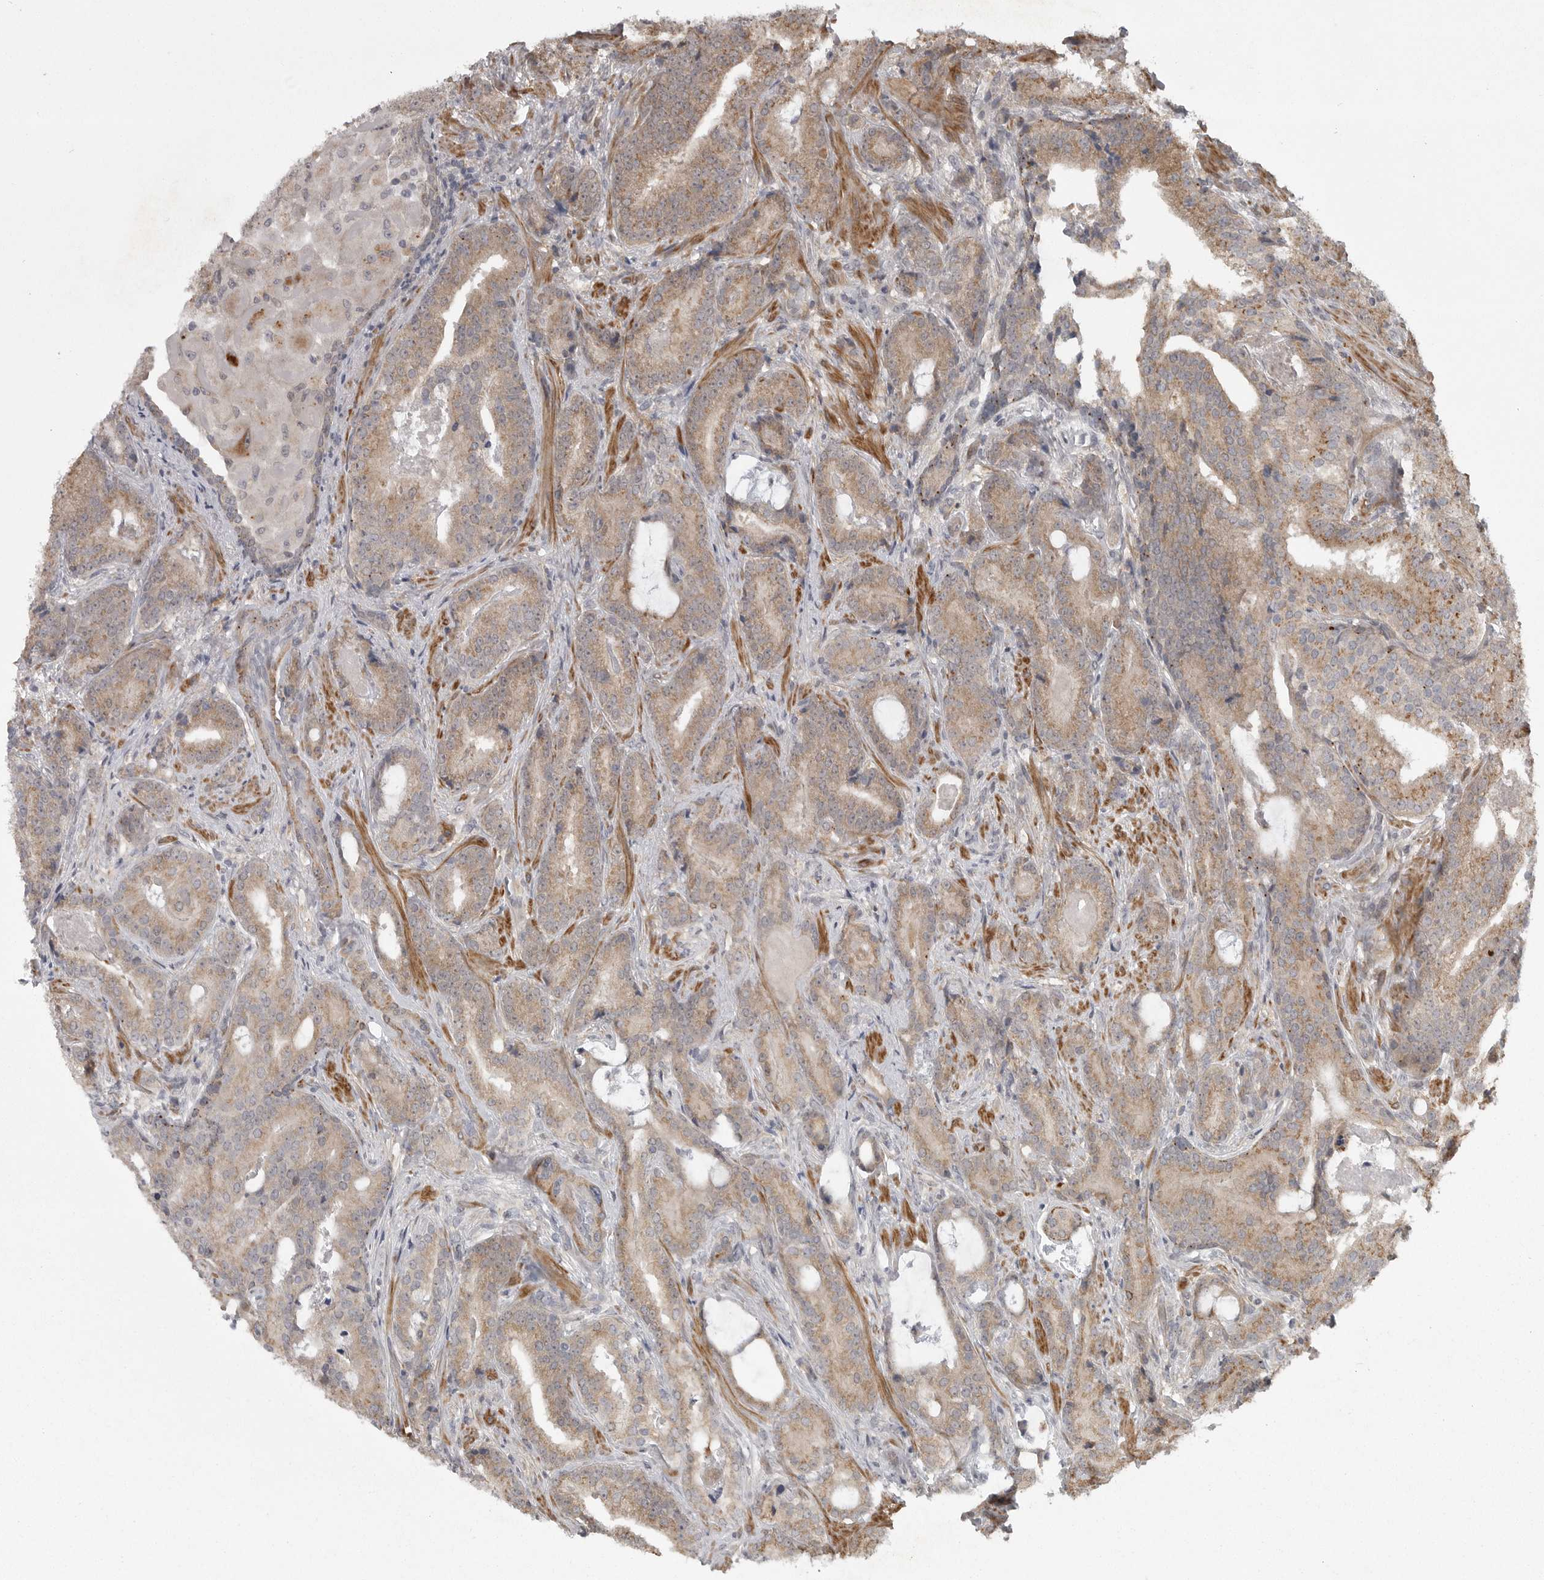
{"staining": {"intensity": "weak", "quantity": "25%-75%", "location": "cytoplasmic/membranous"}, "tissue": "prostate cancer", "cell_type": "Tumor cells", "image_type": "cancer", "snomed": [{"axis": "morphology", "description": "Adenocarcinoma, Low grade"}, {"axis": "topography", "description": "Prostate"}], "caption": "DAB immunohistochemical staining of human prostate cancer (adenocarcinoma (low-grade)) reveals weak cytoplasmic/membranous protein staining in about 25%-75% of tumor cells. (DAB (3,3'-diaminobenzidine) IHC, brown staining for protein, blue staining for nuclei).", "gene": "PPP1R9A", "patient": {"sex": "male", "age": 67}}